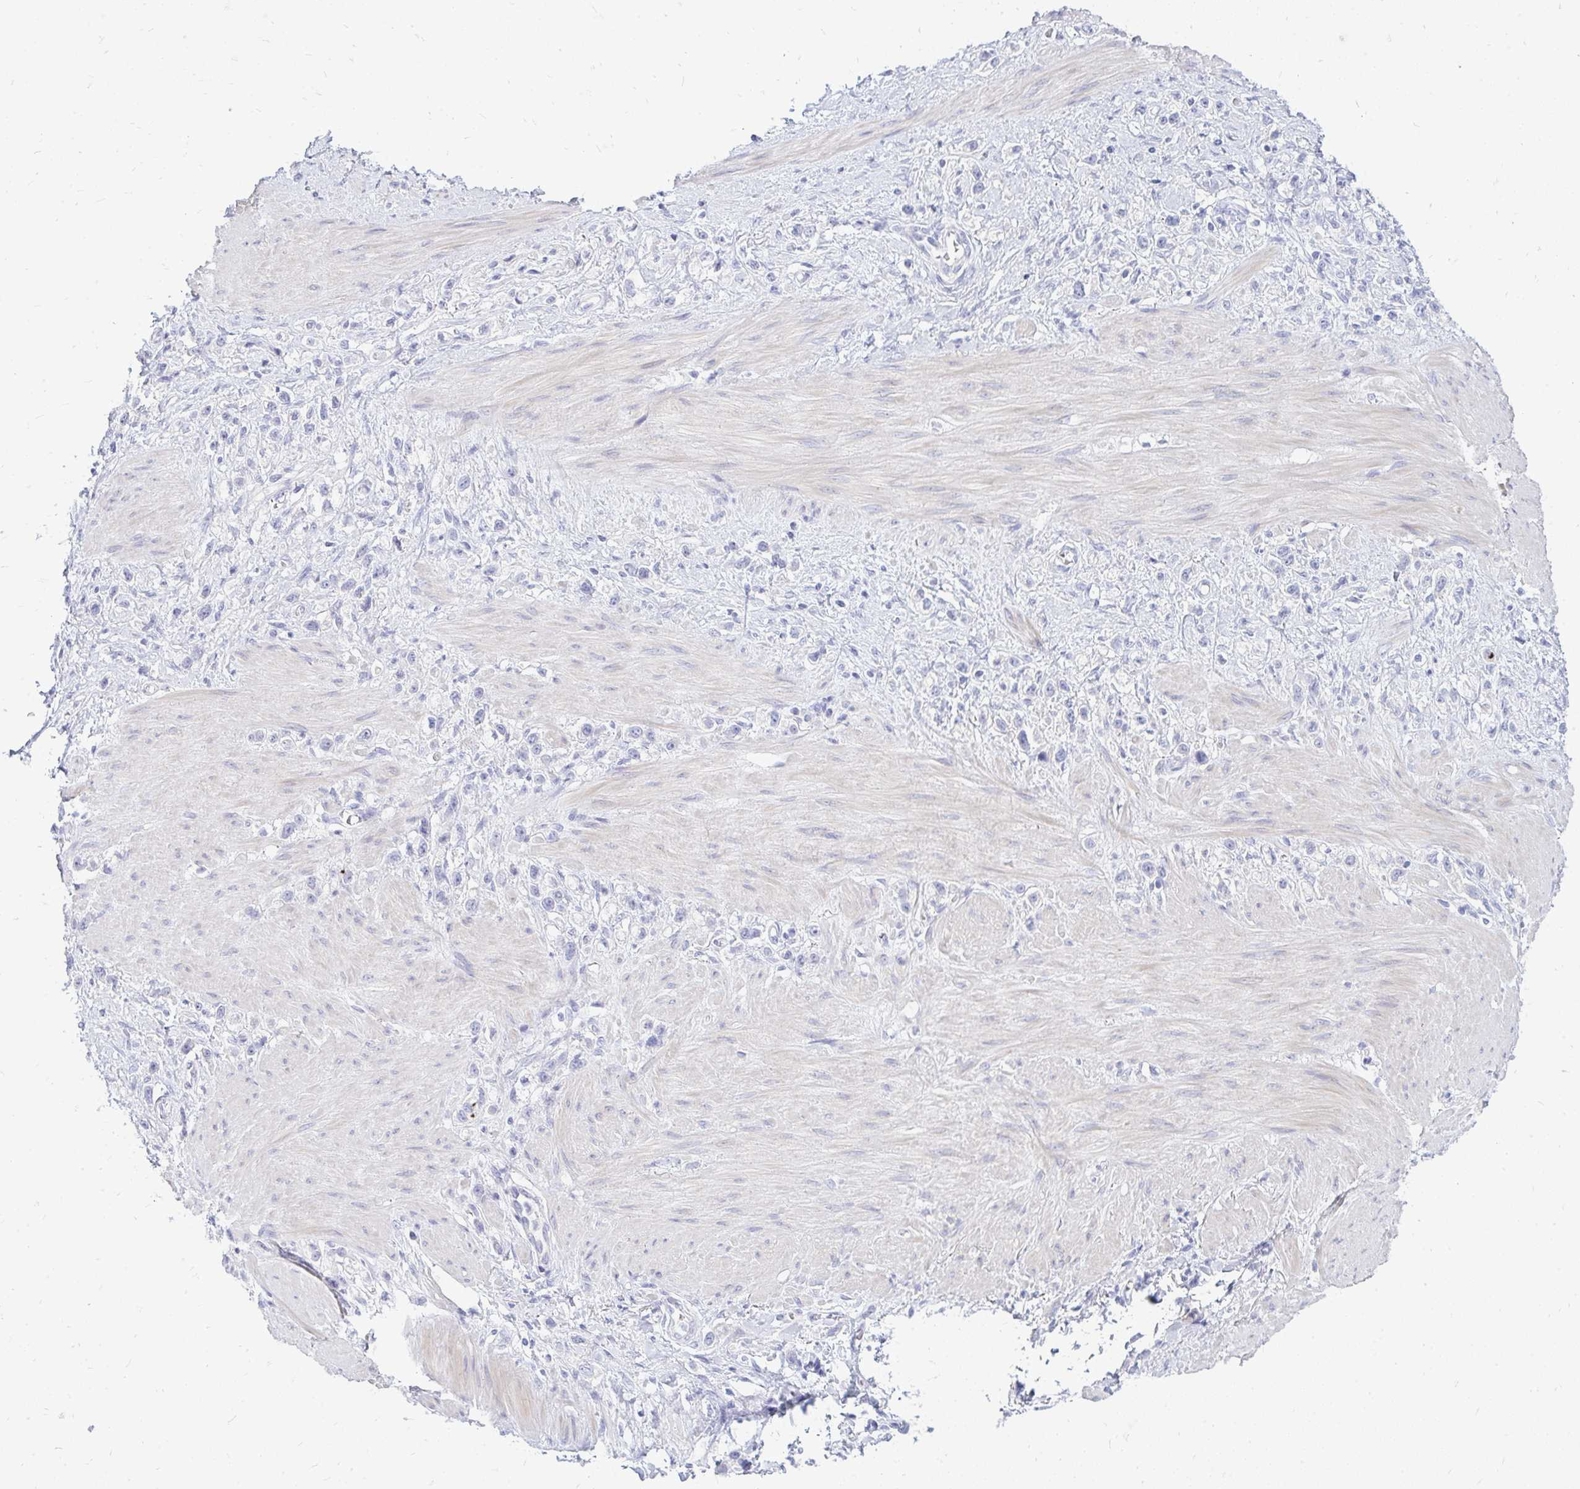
{"staining": {"intensity": "negative", "quantity": "none", "location": "none"}, "tissue": "stomach cancer", "cell_type": "Tumor cells", "image_type": "cancer", "snomed": [{"axis": "morphology", "description": "Adenocarcinoma, NOS"}, {"axis": "topography", "description": "Stomach"}], "caption": "High magnification brightfield microscopy of adenocarcinoma (stomach) stained with DAB (brown) and counterstained with hematoxylin (blue): tumor cells show no significant staining. (Brightfield microscopy of DAB immunohistochemistry (IHC) at high magnification).", "gene": "TSPEAR", "patient": {"sex": "female", "age": 65}}